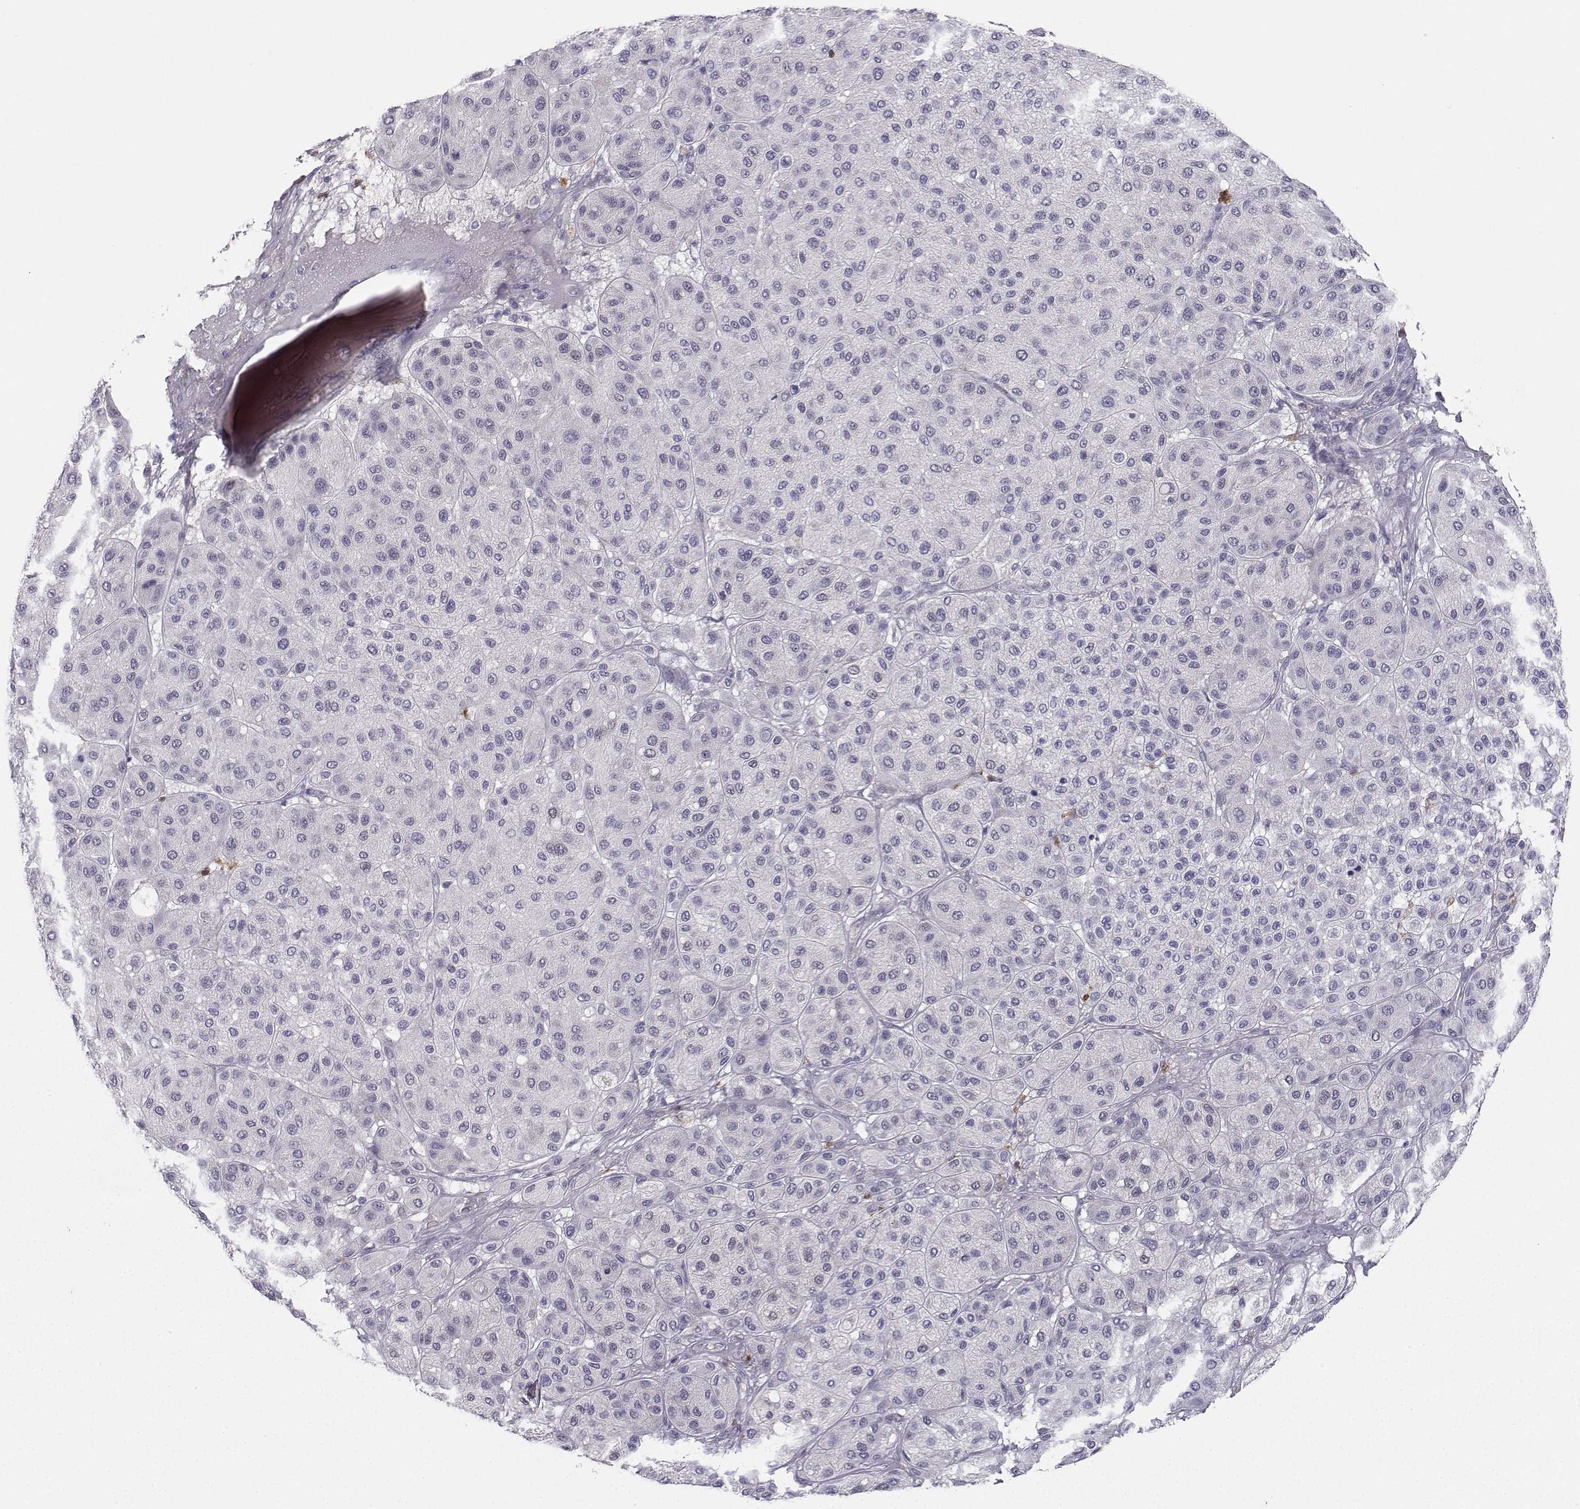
{"staining": {"intensity": "negative", "quantity": "none", "location": "none"}, "tissue": "melanoma", "cell_type": "Tumor cells", "image_type": "cancer", "snomed": [{"axis": "morphology", "description": "Malignant melanoma, Metastatic site"}, {"axis": "topography", "description": "Smooth muscle"}], "caption": "IHC image of malignant melanoma (metastatic site) stained for a protein (brown), which shows no positivity in tumor cells.", "gene": "CALY", "patient": {"sex": "male", "age": 41}}